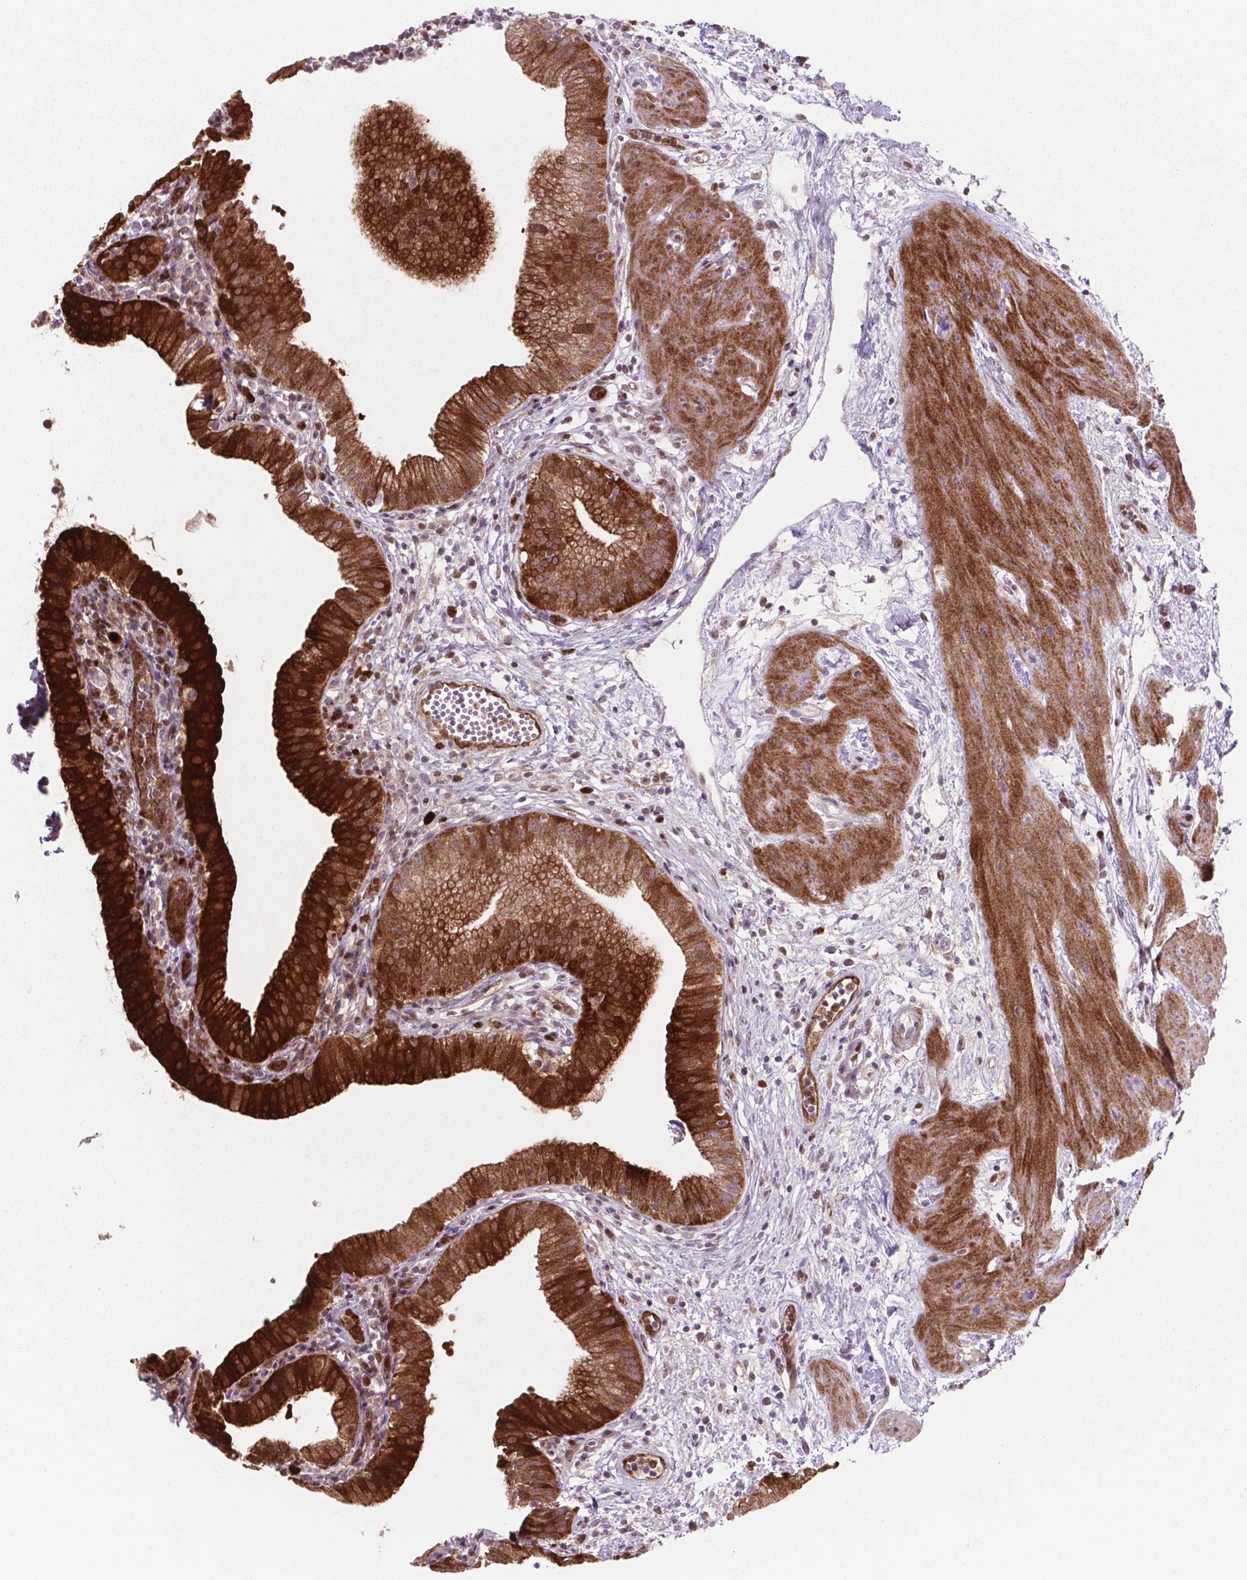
{"staining": {"intensity": "strong", "quantity": "25%-75%", "location": "cytoplasmic/membranous"}, "tissue": "gallbladder", "cell_type": "Glandular cells", "image_type": "normal", "snomed": [{"axis": "morphology", "description": "Normal tissue, NOS"}, {"axis": "topography", "description": "Gallbladder"}], "caption": "Gallbladder was stained to show a protein in brown. There is high levels of strong cytoplasmic/membranous expression in approximately 25%-75% of glandular cells. (Stains: DAB in brown, nuclei in blue, Microscopy: brightfield microscopy at high magnification).", "gene": "LDHA", "patient": {"sex": "female", "age": 65}}